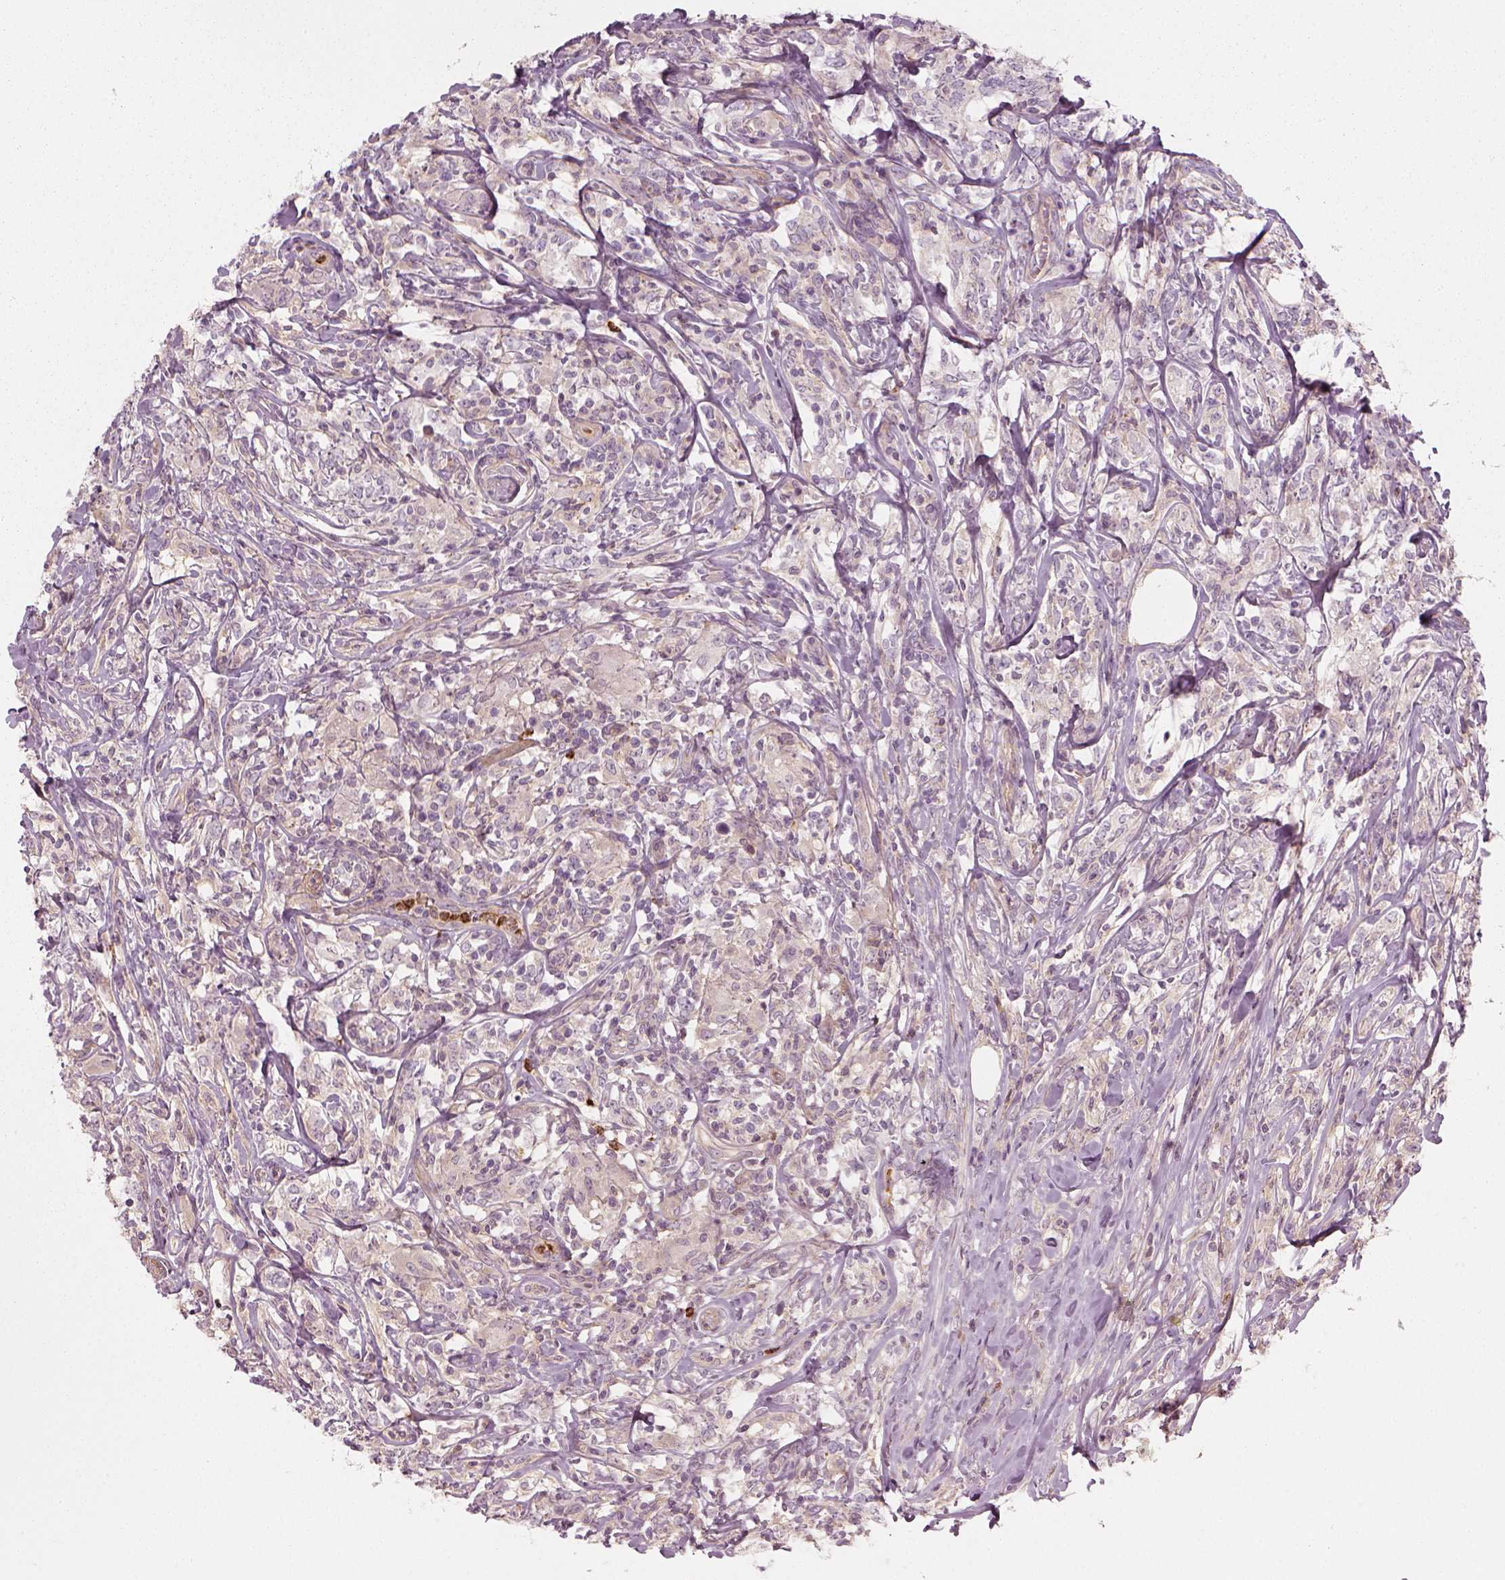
{"staining": {"intensity": "negative", "quantity": "none", "location": "none"}, "tissue": "lymphoma", "cell_type": "Tumor cells", "image_type": "cancer", "snomed": [{"axis": "morphology", "description": "Malignant lymphoma, non-Hodgkin's type, High grade"}, {"axis": "topography", "description": "Lymph node"}], "caption": "This image is of lymphoma stained with immunohistochemistry to label a protein in brown with the nuclei are counter-stained blue. There is no staining in tumor cells. Brightfield microscopy of immunohistochemistry stained with DAB (brown) and hematoxylin (blue), captured at high magnification.", "gene": "NPTN", "patient": {"sex": "female", "age": 84}}